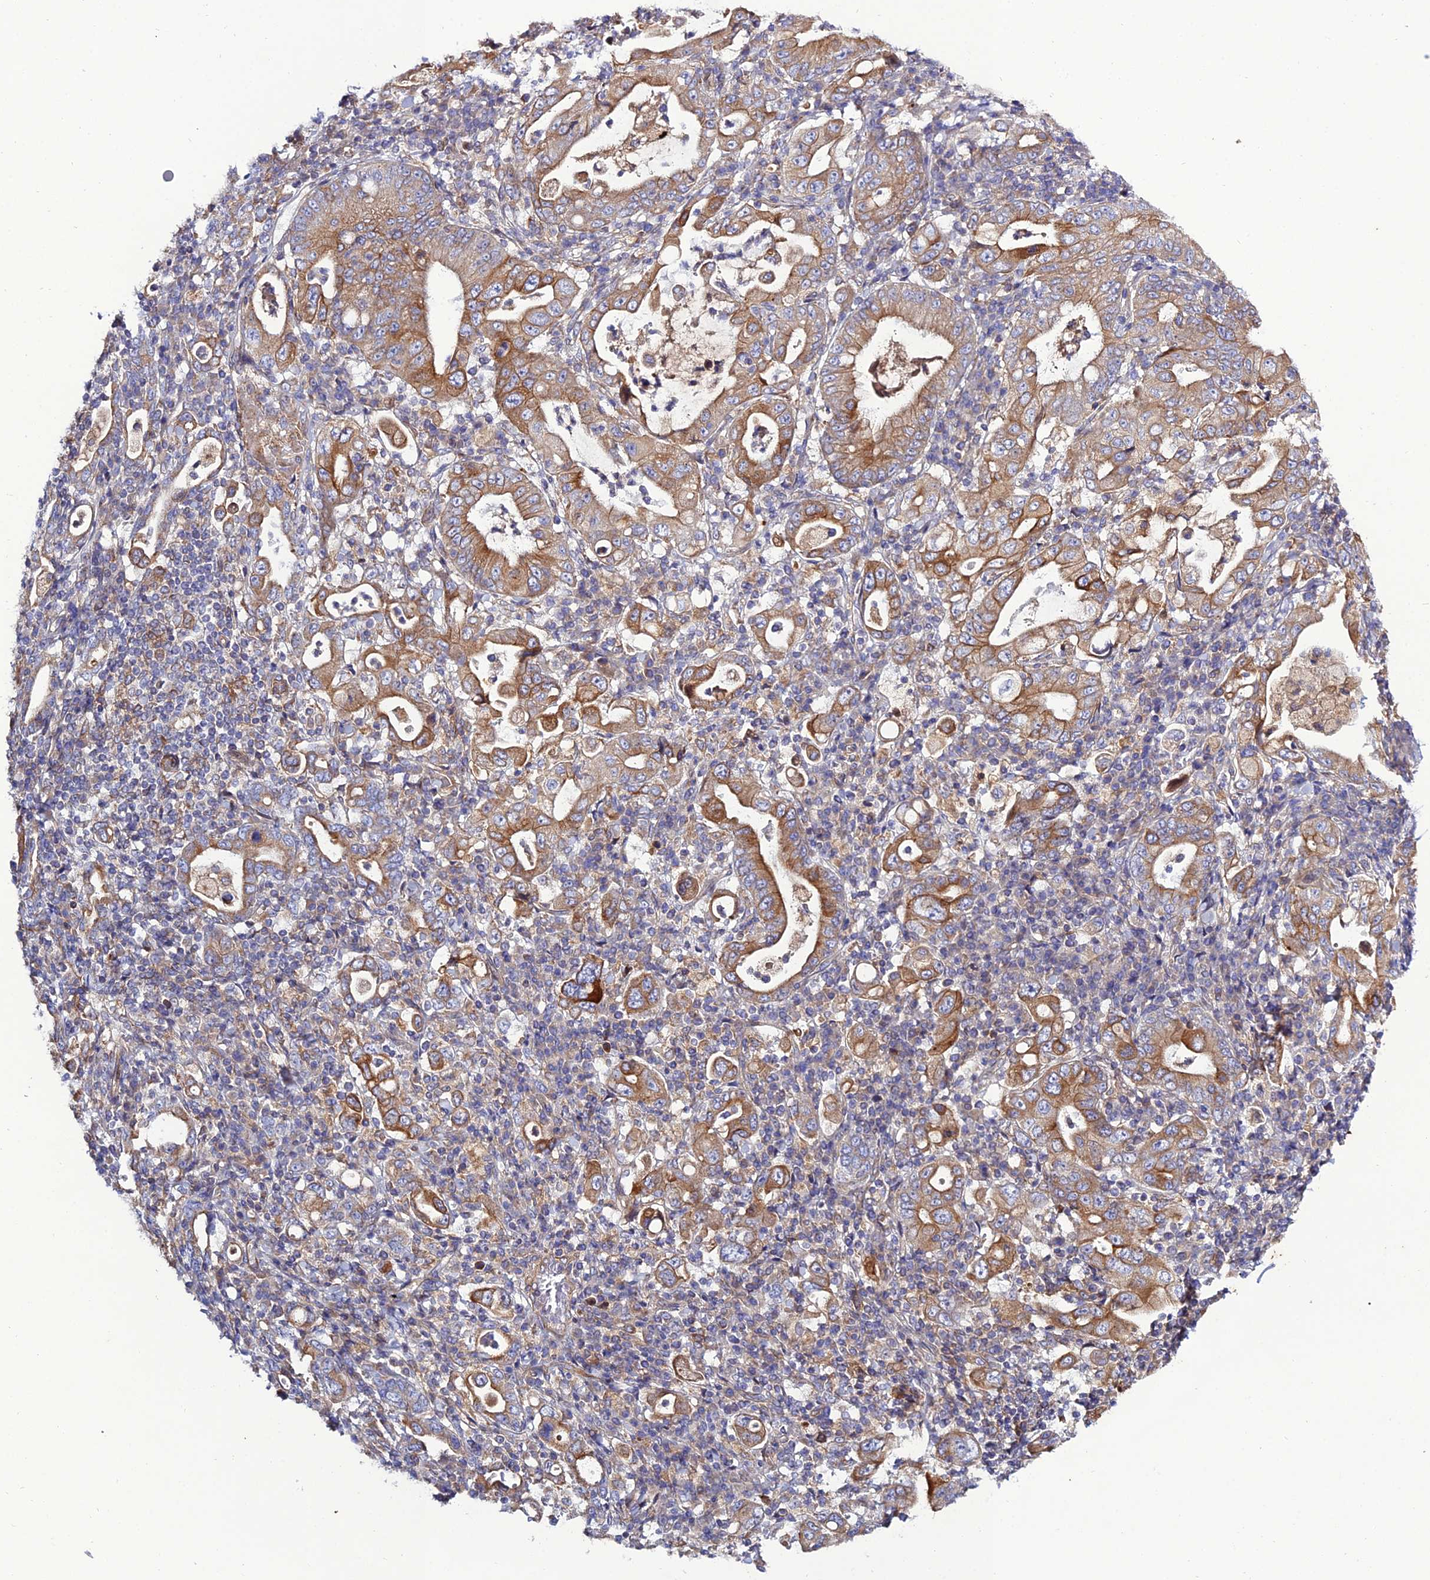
{"staining": {"intensity": "moderate", "quantity": ">75%", "location": "cytoplasmic/membranous"}, "tissue": "stomach cancer", "cell_type": "Tumor cells", "image_type": "cancer", "snomed": [{"axis": "morphology", "description": "Normal tissue, NOS"}, {"axis": "morphology", "description": "Adenocarcinoma, NOS"}, {"axis": "topography", "description": "Esophagus"}, {"axis": "topography", "description": "Stomach, upper"}, {"axis": "topography", "description": "Peripheral nerve tissue"}], "caption": "Human stomach adenocarcinoma stained with a protein marker displays moderate staining in tumor cells.", "gene": "ARL6IP1", "patient": {"sex": "male", "age": 62}}